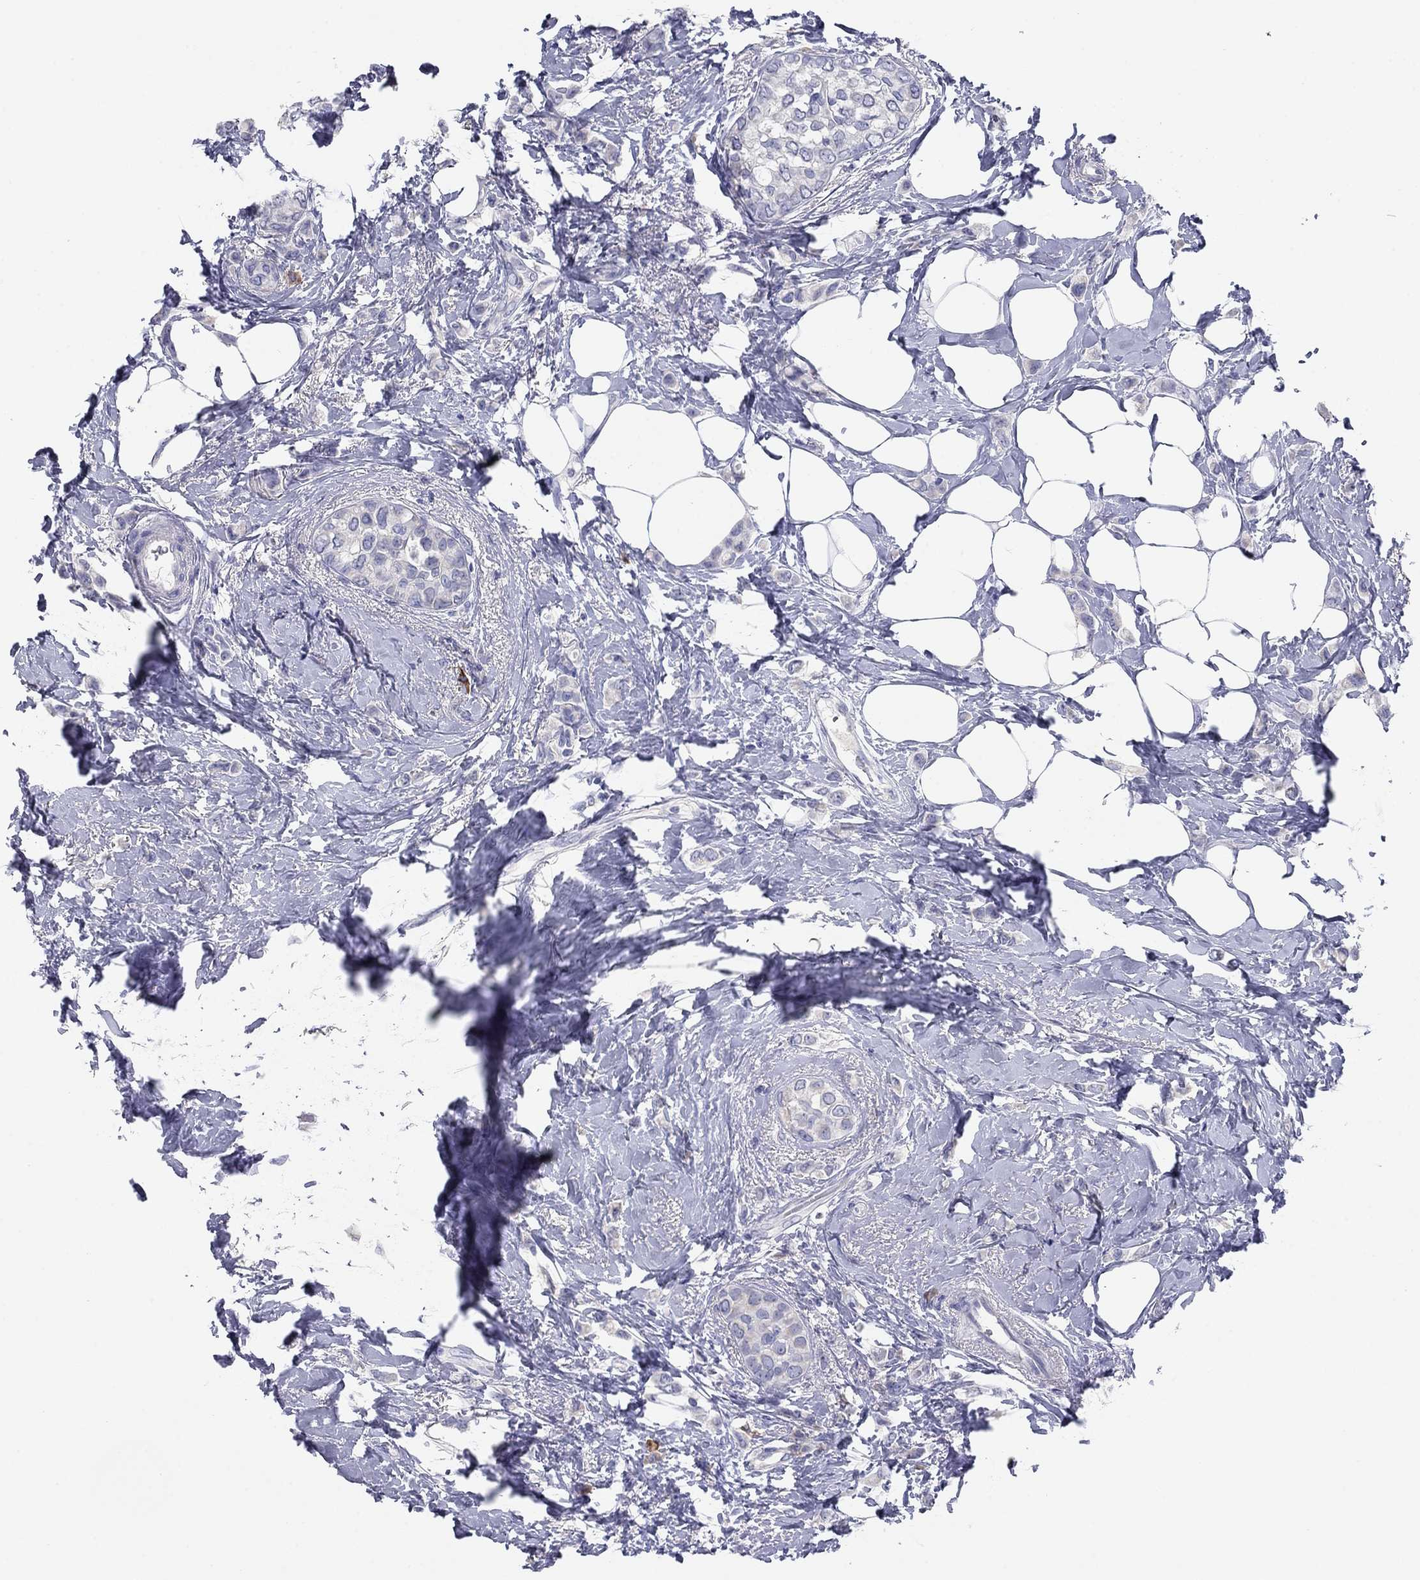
{"staining": {"intensity": "negative", "quantity": "none", "location": "none"}, "tissue": "breast cancer", "cell_type": "Tumor cells", "image_type": "cancer", "snomed": [{"axis": "morphology", "description": "Lobular carcinoma"}, {"axis": "topography", "description": "Breast"}], "caption": "Micrograph shows no protein staining in tumor cells of breast cancer tissue. (DAB immunohistochemistry (IHC), high magnification).", "gene": "GRK7", "patient": {"sex": "female", "age": 66}}